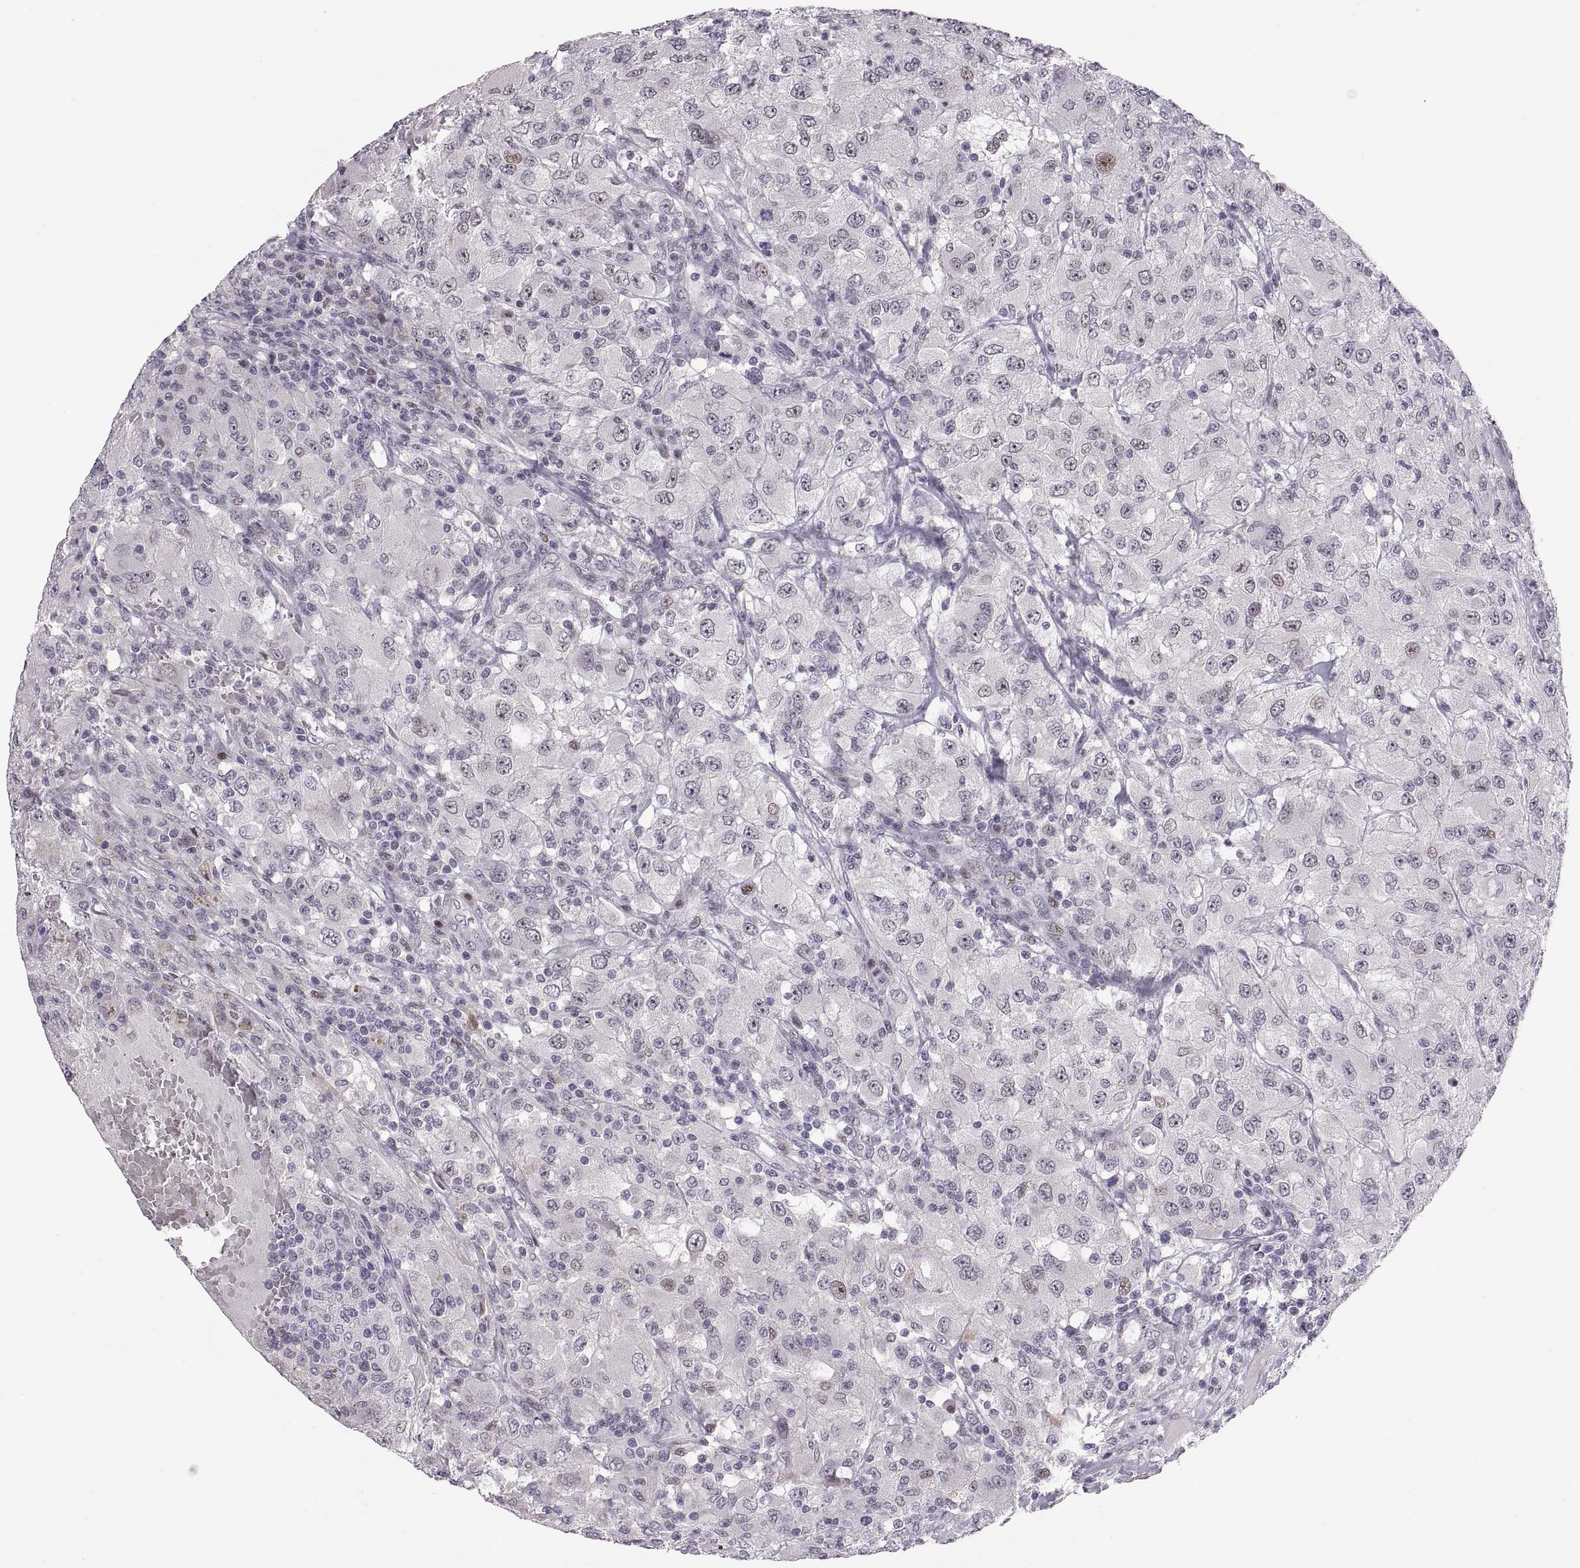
{"staining": {"intensity": "negative", "quantity": "none", "location": "none"}, "tissue": "renal cancer", "cell_type": "Tumor cells", "image_type": "cancer", "snomed": [{"axis": "morphology", "description": "Adenocarcinoma, NOS"}, {"axis": "topography", "description": "Kidney"}], "caption": "A micrograph of renal adenocarcinoma stained for a protein reveals no brown staining in tumor cells.", "gene": "SNAI1", "patient": {"sex": "female", "age": 67}}